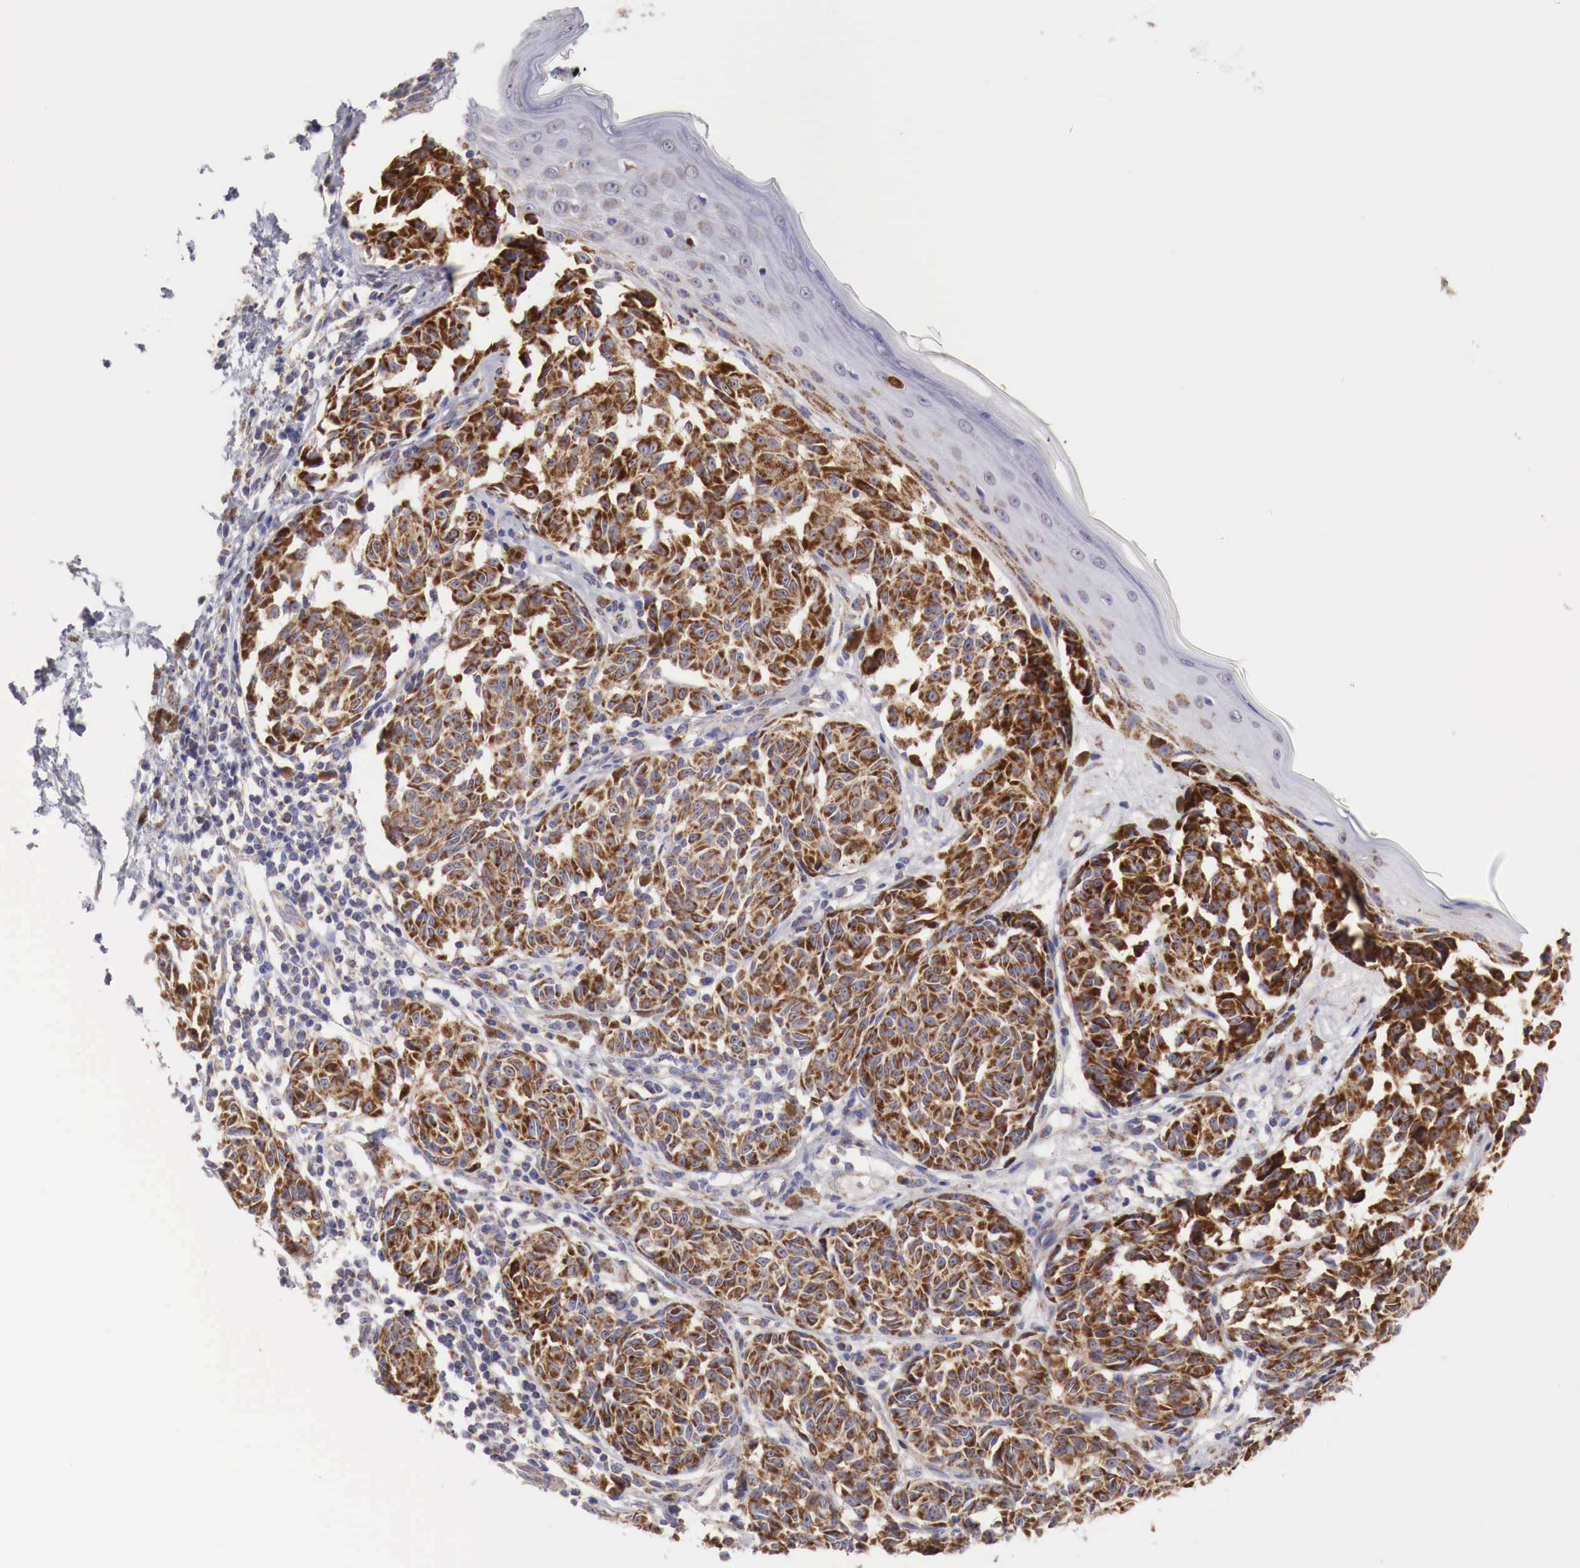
{"staining": {"intensity": "strong", "quantity": ">75%", "location": "cytoplasmic/membranous"}, "tissue": "melanoma", "cell_type": "Tumor cells", "image_type": "cancer", "snomed": [{"axis": "morphology", "description": "Malignant melanoma, NOS"}, {"axis": "topography", "description": "Skin"}], "caption": "Protein analysis of malignant melanoma tissue exhibits strong cytoplasmic/membranous positivity in approximately >75% of tumor cells. (brown staining indicates protein expression, while blue staining denotes nuclei).", "gene": "XPNPEP3", "patient": {"sex": "male", "age": 49}}